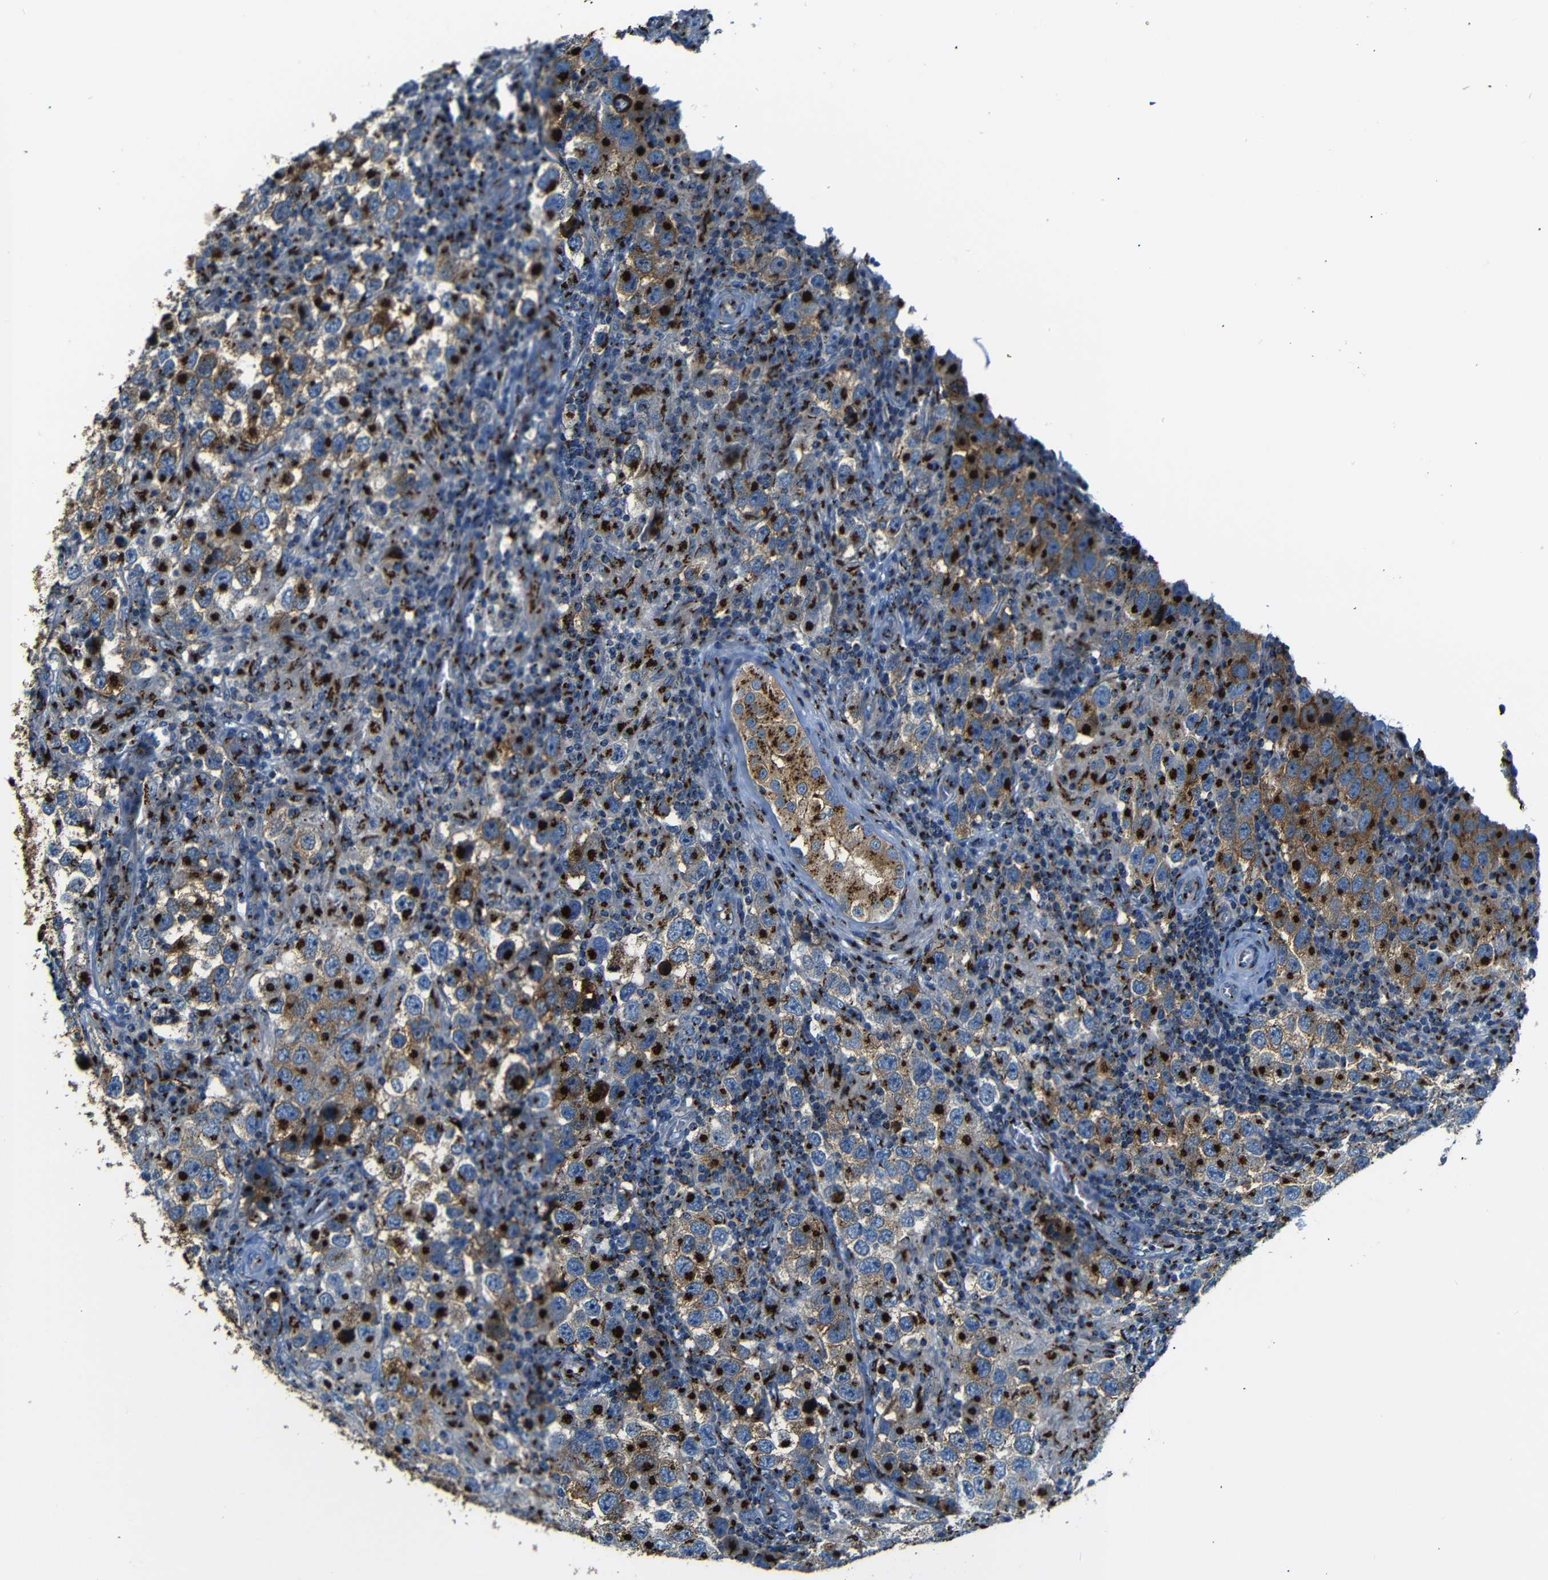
{"staining": {"intensity": "strong", "quantity": ">75%", "location": "cytoplasmic/membranous"}, "tissue": "testis cancer", "cell_type": "Tumor cells", "image_type": "cancer", "snomed": [{"axis": "morphology", "description": "Carcinoma, Embryonal, NOS"}, {"axis": "topography", "description": "Testis"}], "caption": "IHC of testis cancer (embryonal carcinoma) reveals high levels of strong cytoplasmic/membranous staining in approximately >75% of tumor cells.", "gene": "TGOLN2", "patient": {"sex": "male", "age": 21}}